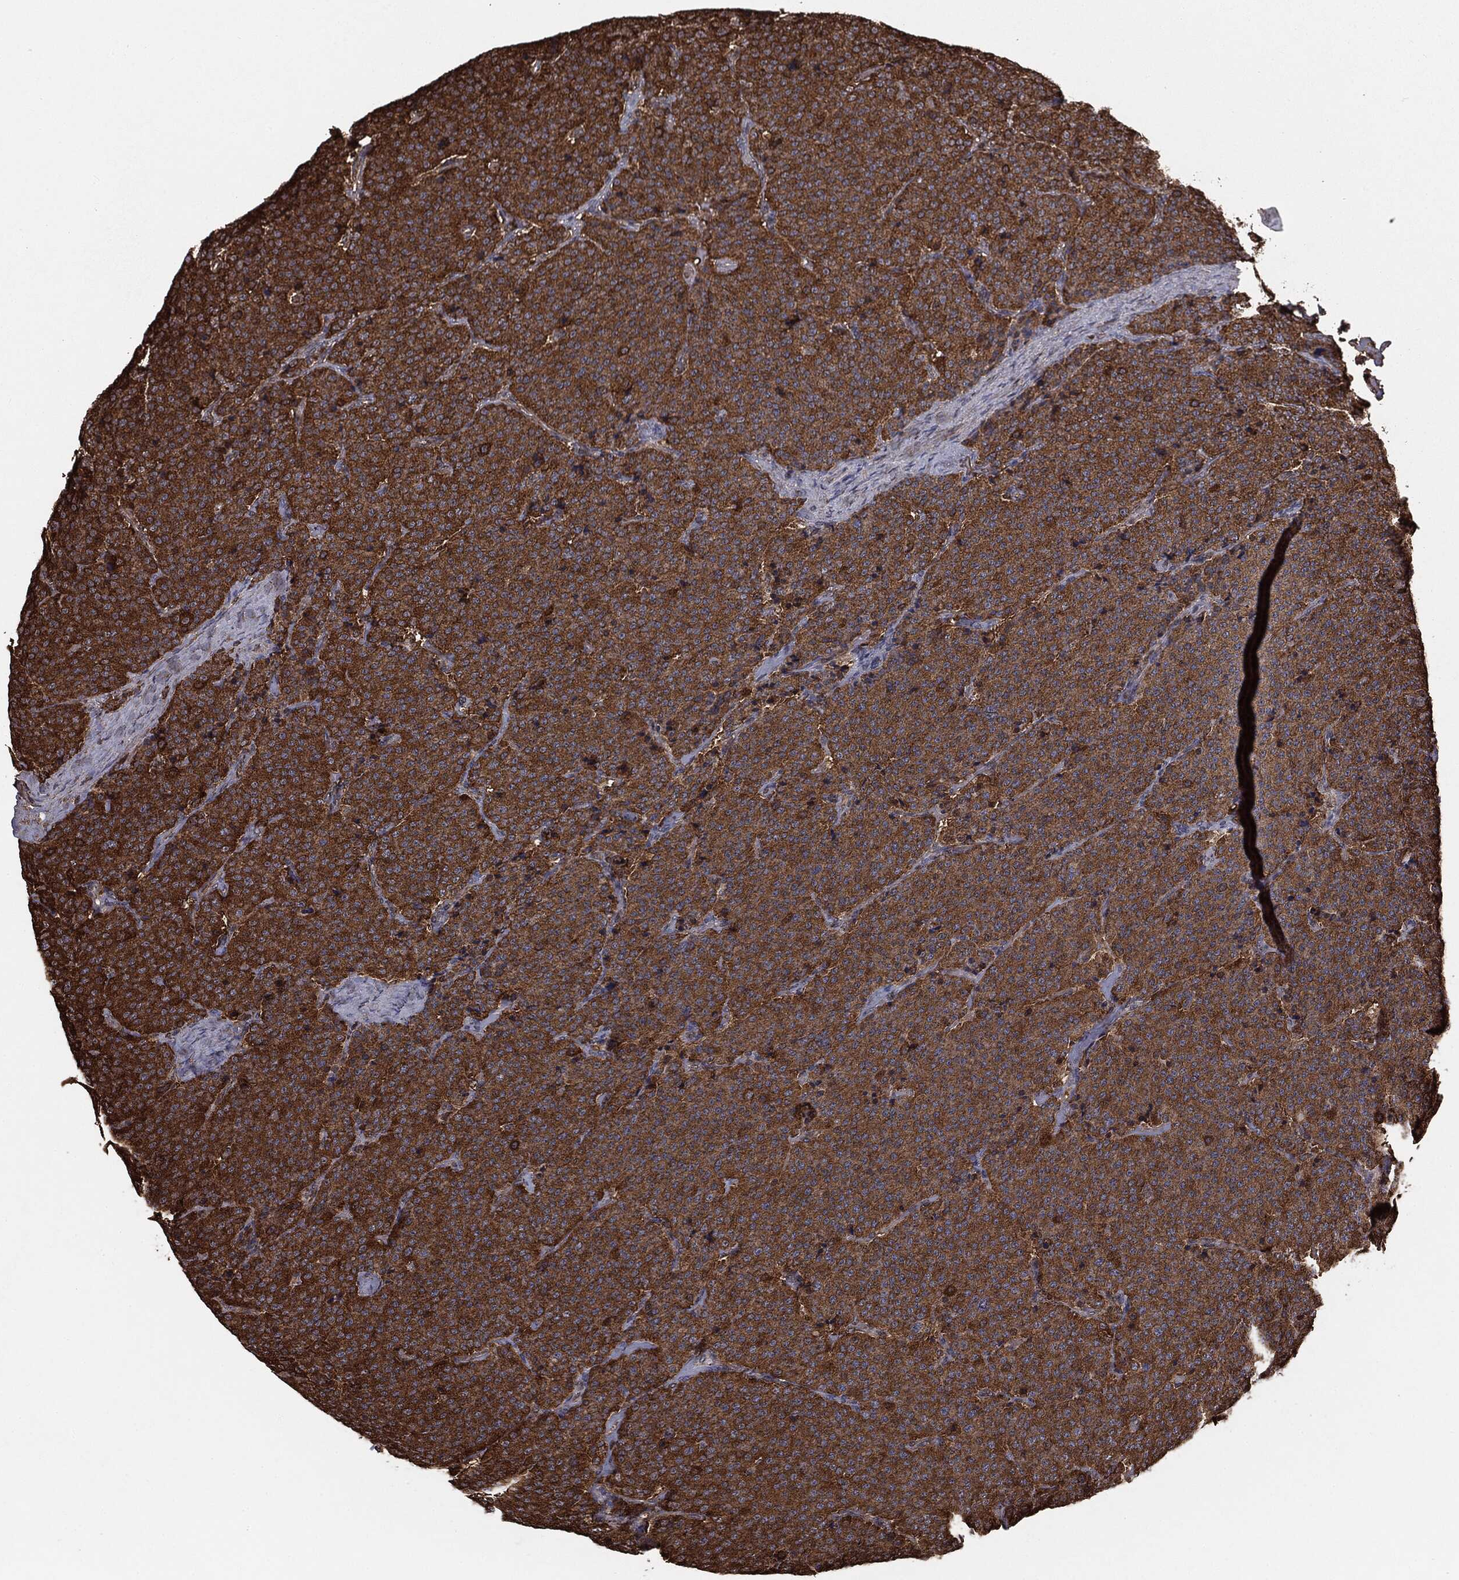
{"staining": {"intensity": "moderate", "quantity": ">75%", "location": "cytoplasmic/membranous"}, "tissue": "carcinoid", "cell_type": "Tumor cells", "image_type": "cancer", "snomed": [{"axis": "morphology", "description": "Carcinoid, malignant, NOS"}, {"axis": "topography", "description": "Small intestine"}], "caption": "Human malignant carcinoid stained for a protein (brown) shows moderate cytoplasmic/membranous positive expression in approximately >75% of tumor cells.", "gene": "NME1", "patient": {"sex": "female", "age": 58}}